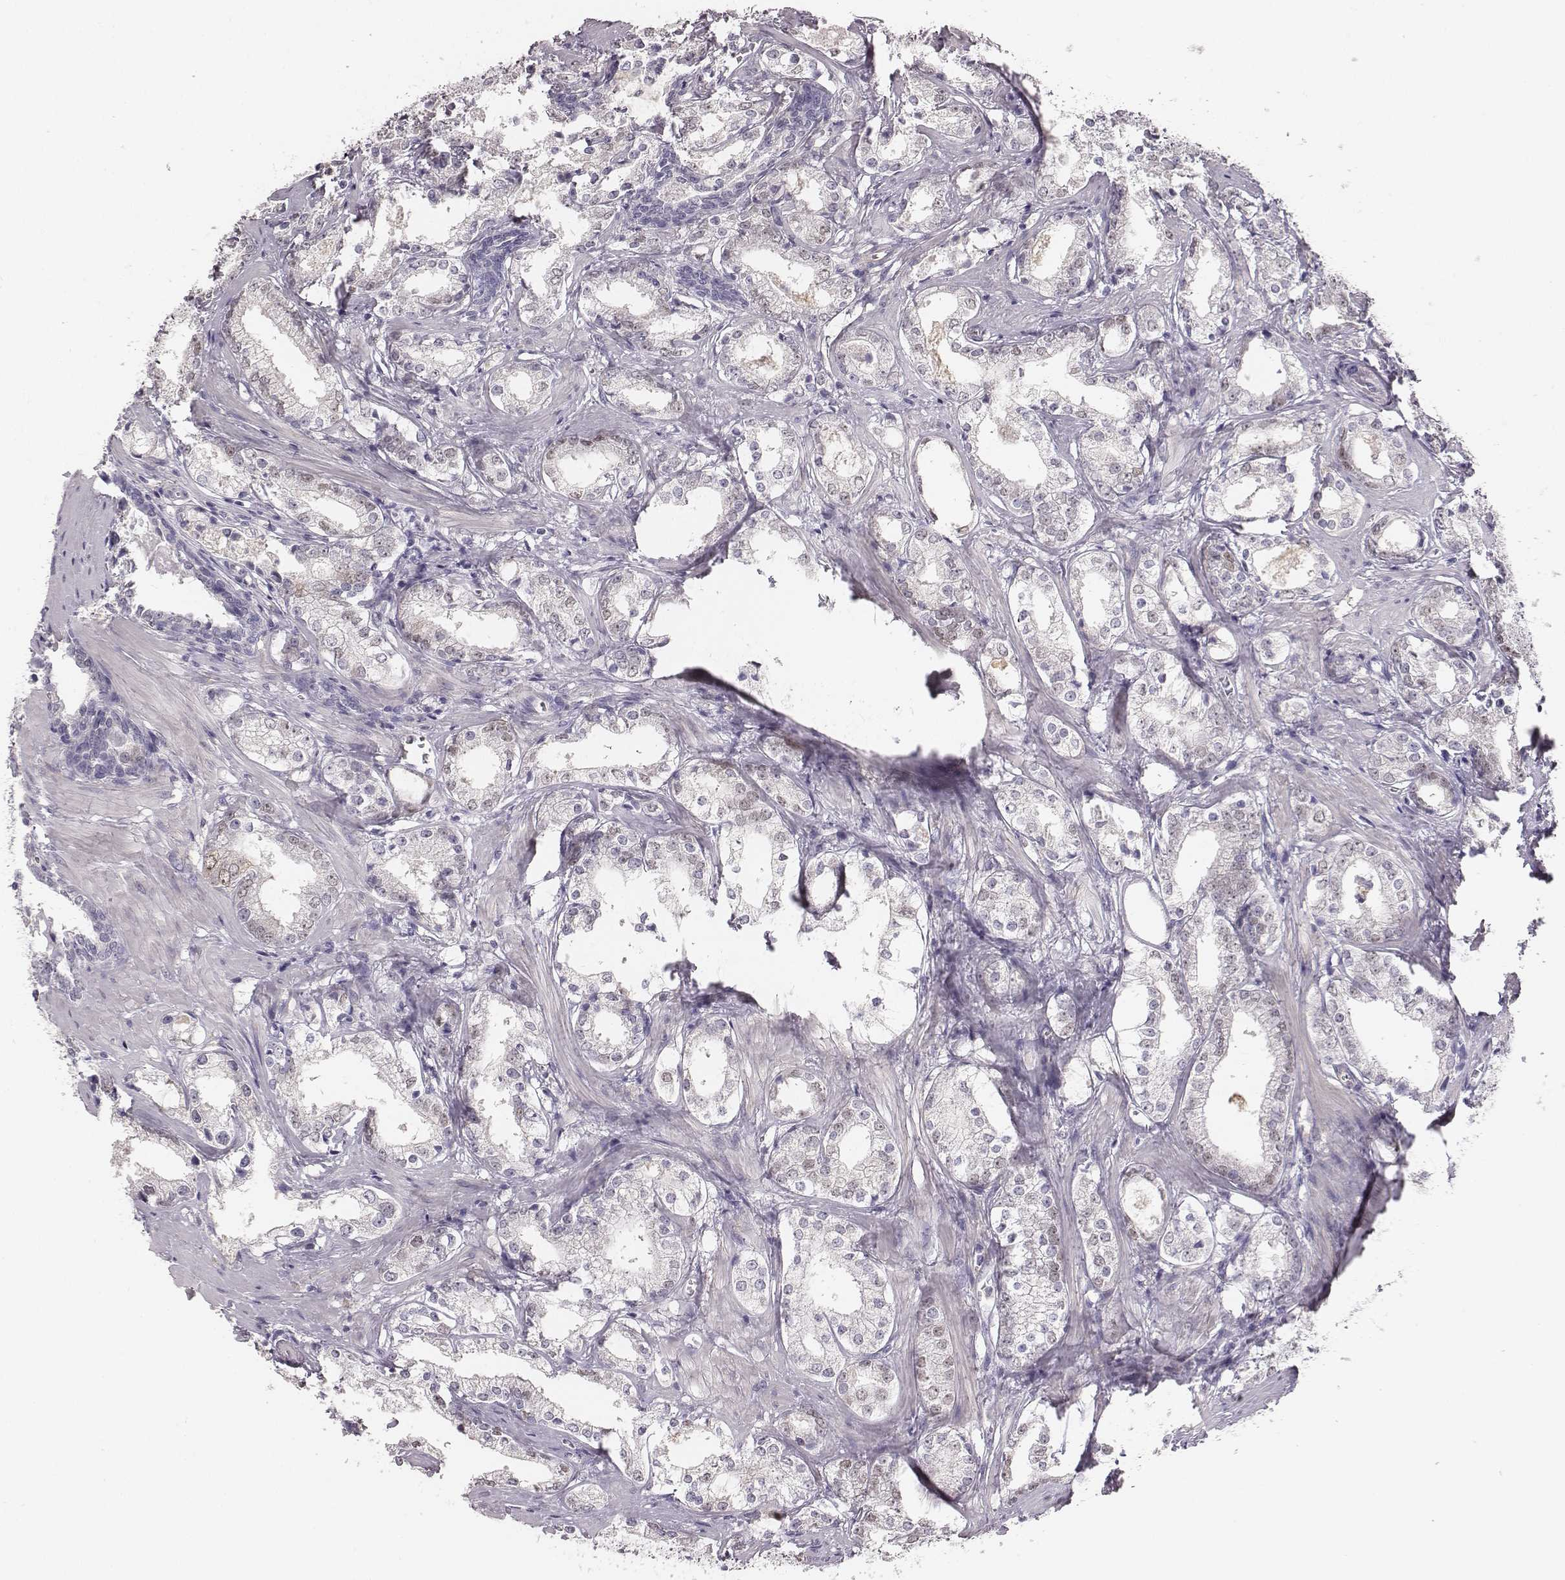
{"staining": {"intensity": "negative", "quantity": "none", "location": "none"}, "tissue": "prostate cancer", "cell_type": "Tumor cells", "image_type": "cancer", "snomed": [{"axis": "morphology", "description": "Adenocarcinoma, NOS"}, {"axis": "topography", "description": "Prostate and seminal vesicle, NOS"}], "caption": "Tumor cells show no significant protein staining in prostate cancer. (DAB IHC, high magnification).", "gene": "PBK", "patient": {"sex": "male", "age": 63}}